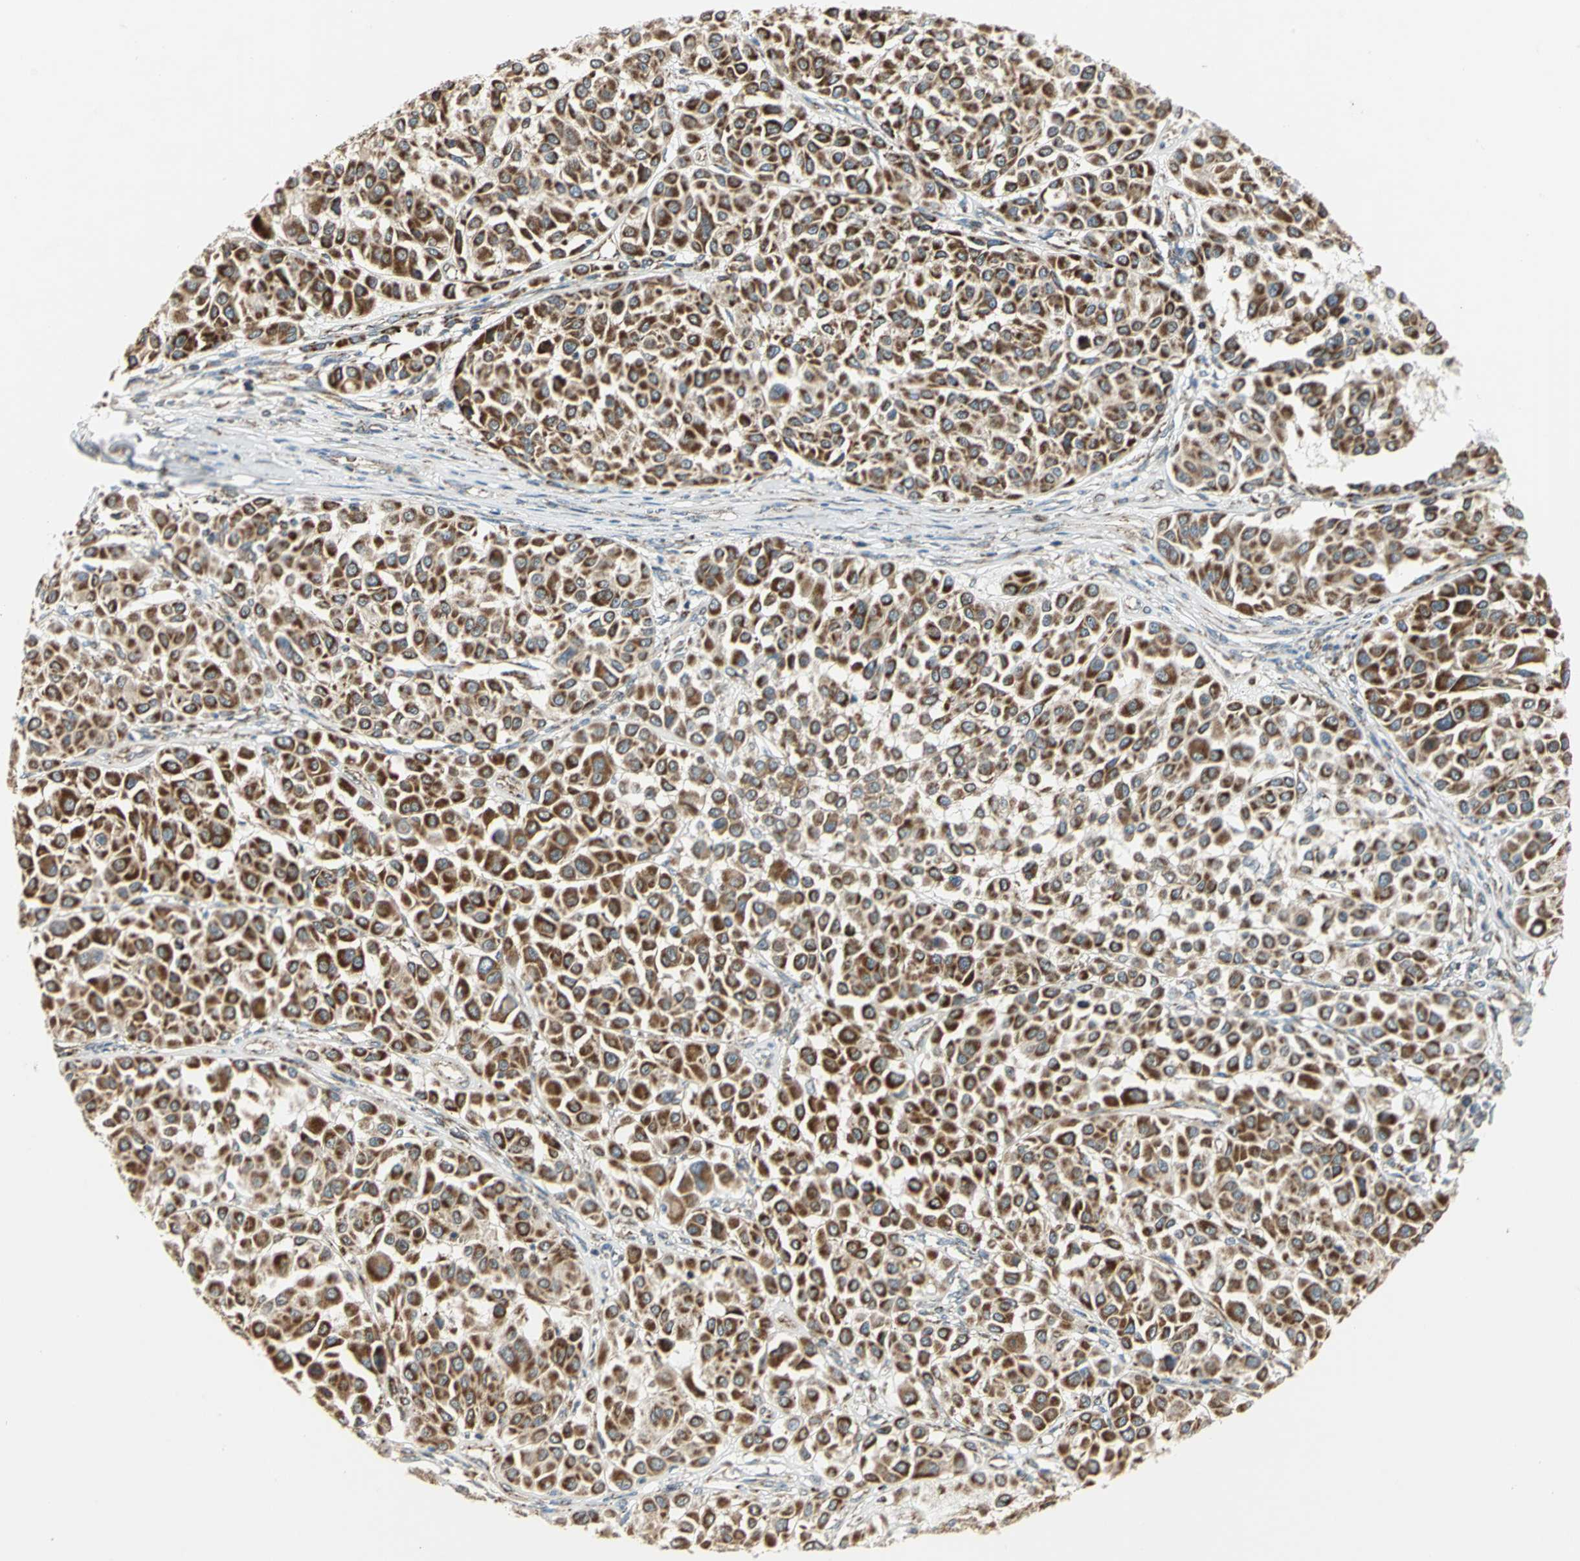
{"staining": {"intensity": "strong", "quantity": ">75%", "location": "cytoplasmic/membranous"}, "tissue": "melanoma", "cell_type": "Tumor cells", "image_type": "cancer", "snomed": [{"axis": "morphology", "description": "Malignant melanoma, Metastatic site"}, {"axis": "topography", "description": "Soft tissue"}], "caption": "Tumor cells reveal strong cytoplasmic/membranous expression in about >75% of cells in melanoma.", "gene": "MRPS22", "patient": {"sex": "male", "age": 41}}